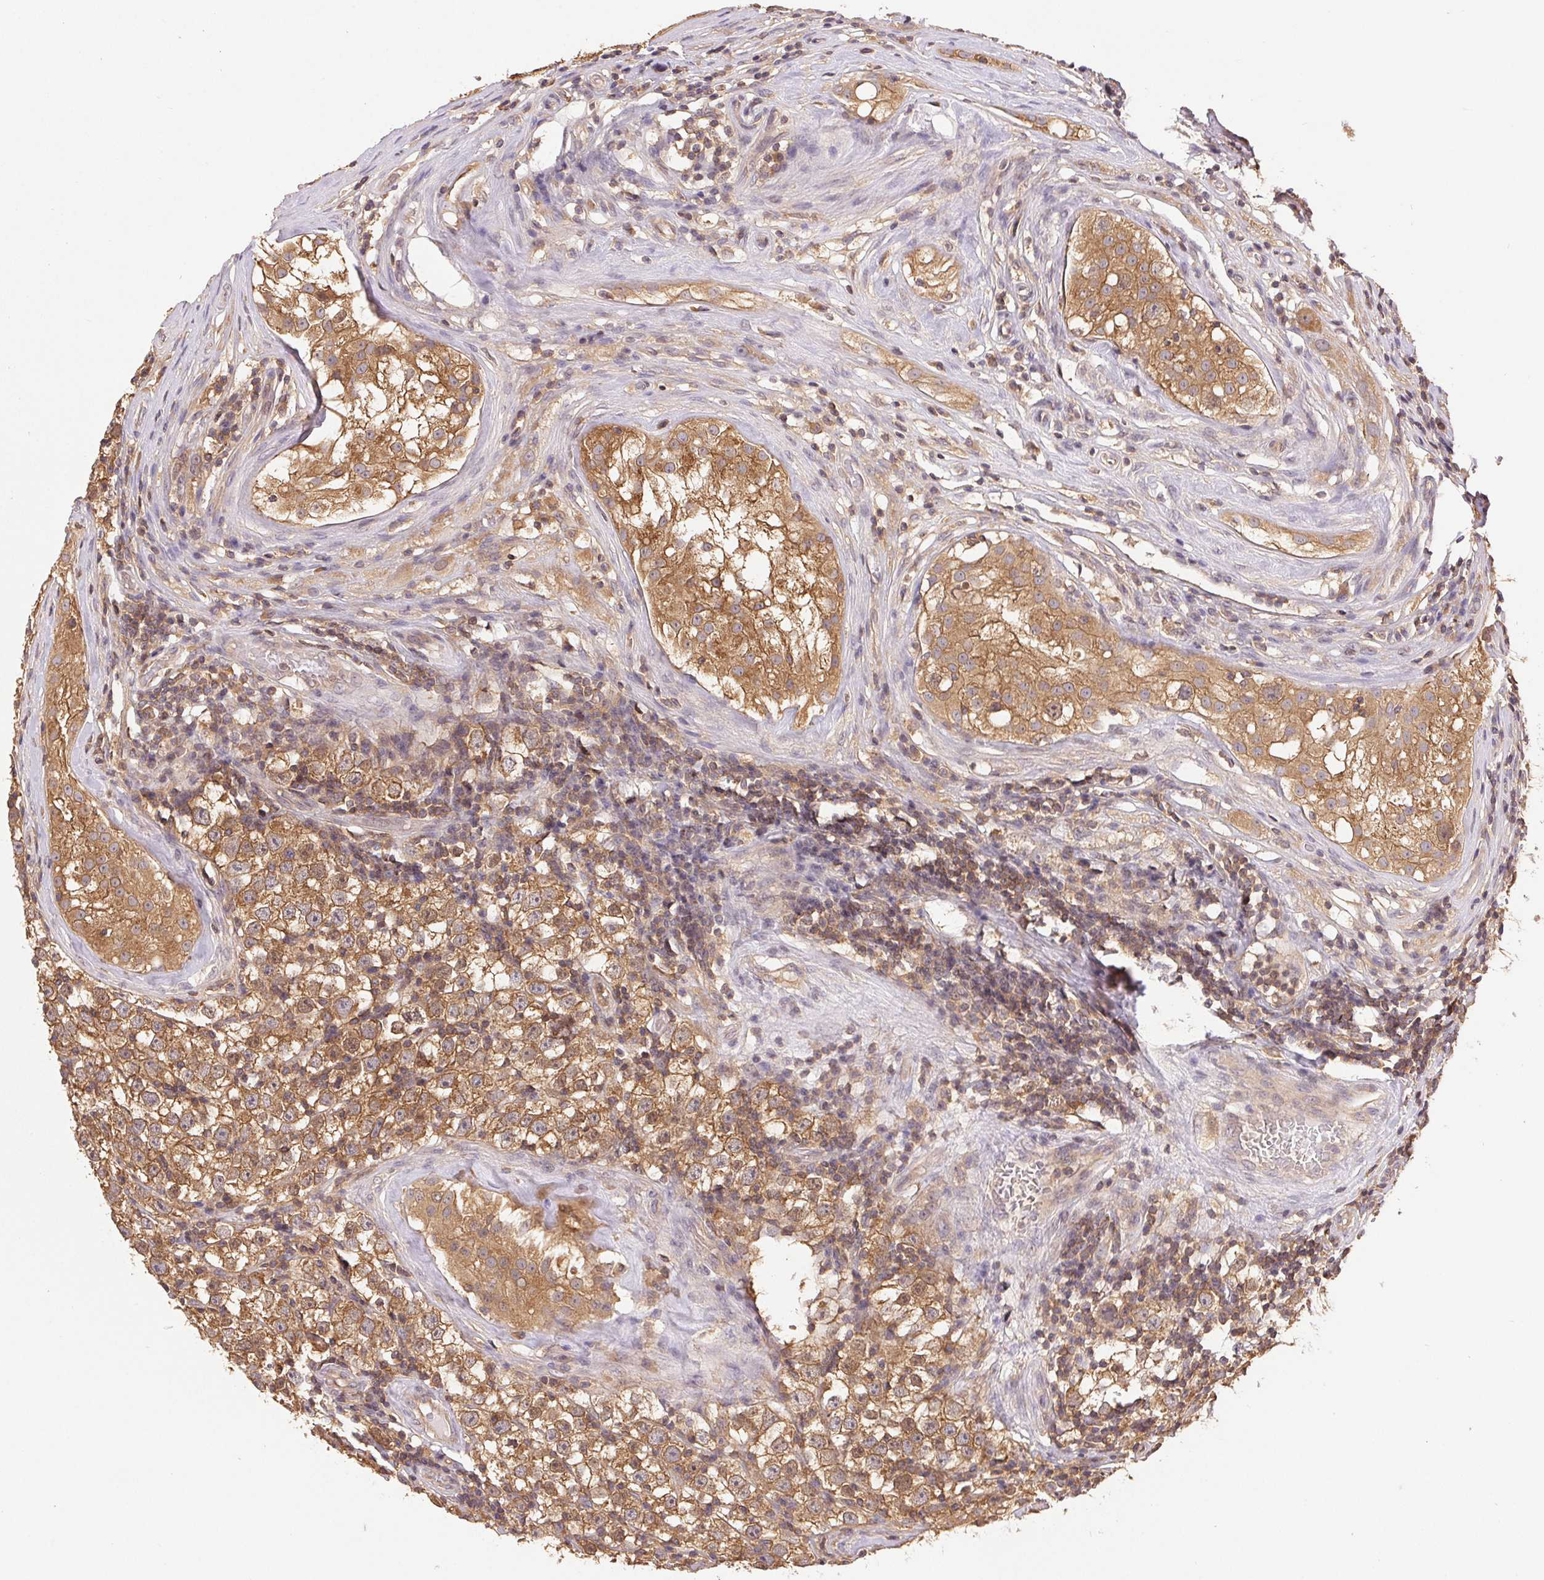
{"staining": {"intensity": "moderate", "quantity": ">75%", "location": "cytoplasmic/membranous"}, "tissue": "urothelial cancer", "cell_type": "Tumor cells", "image_type": "cancer", "snomed": [{"axis": "morphology", "description": "Normal tissue, NOS"}, {"axis": "morphology", "description": "Urothelial carcinoma, High grade"}, {"axis": "morphology", "description": "Seminoma, NOS"}, {"axis": "morphology", "description": "Carcinoma, Embryonal, NOS"}, {"axis": "topography", "description": "Urinary bladder"}, {"axis": "topography", "description": "Testis"}], "caption": "Immunohistochemistry (IHC) (DAB) staining of human urothelial cancer exhibits moderate cytoplasmic/membranous protein expression in about >75% of tumor cells.", "gene": "GDI2", "patient": {"sex": "male", "age": 41}}